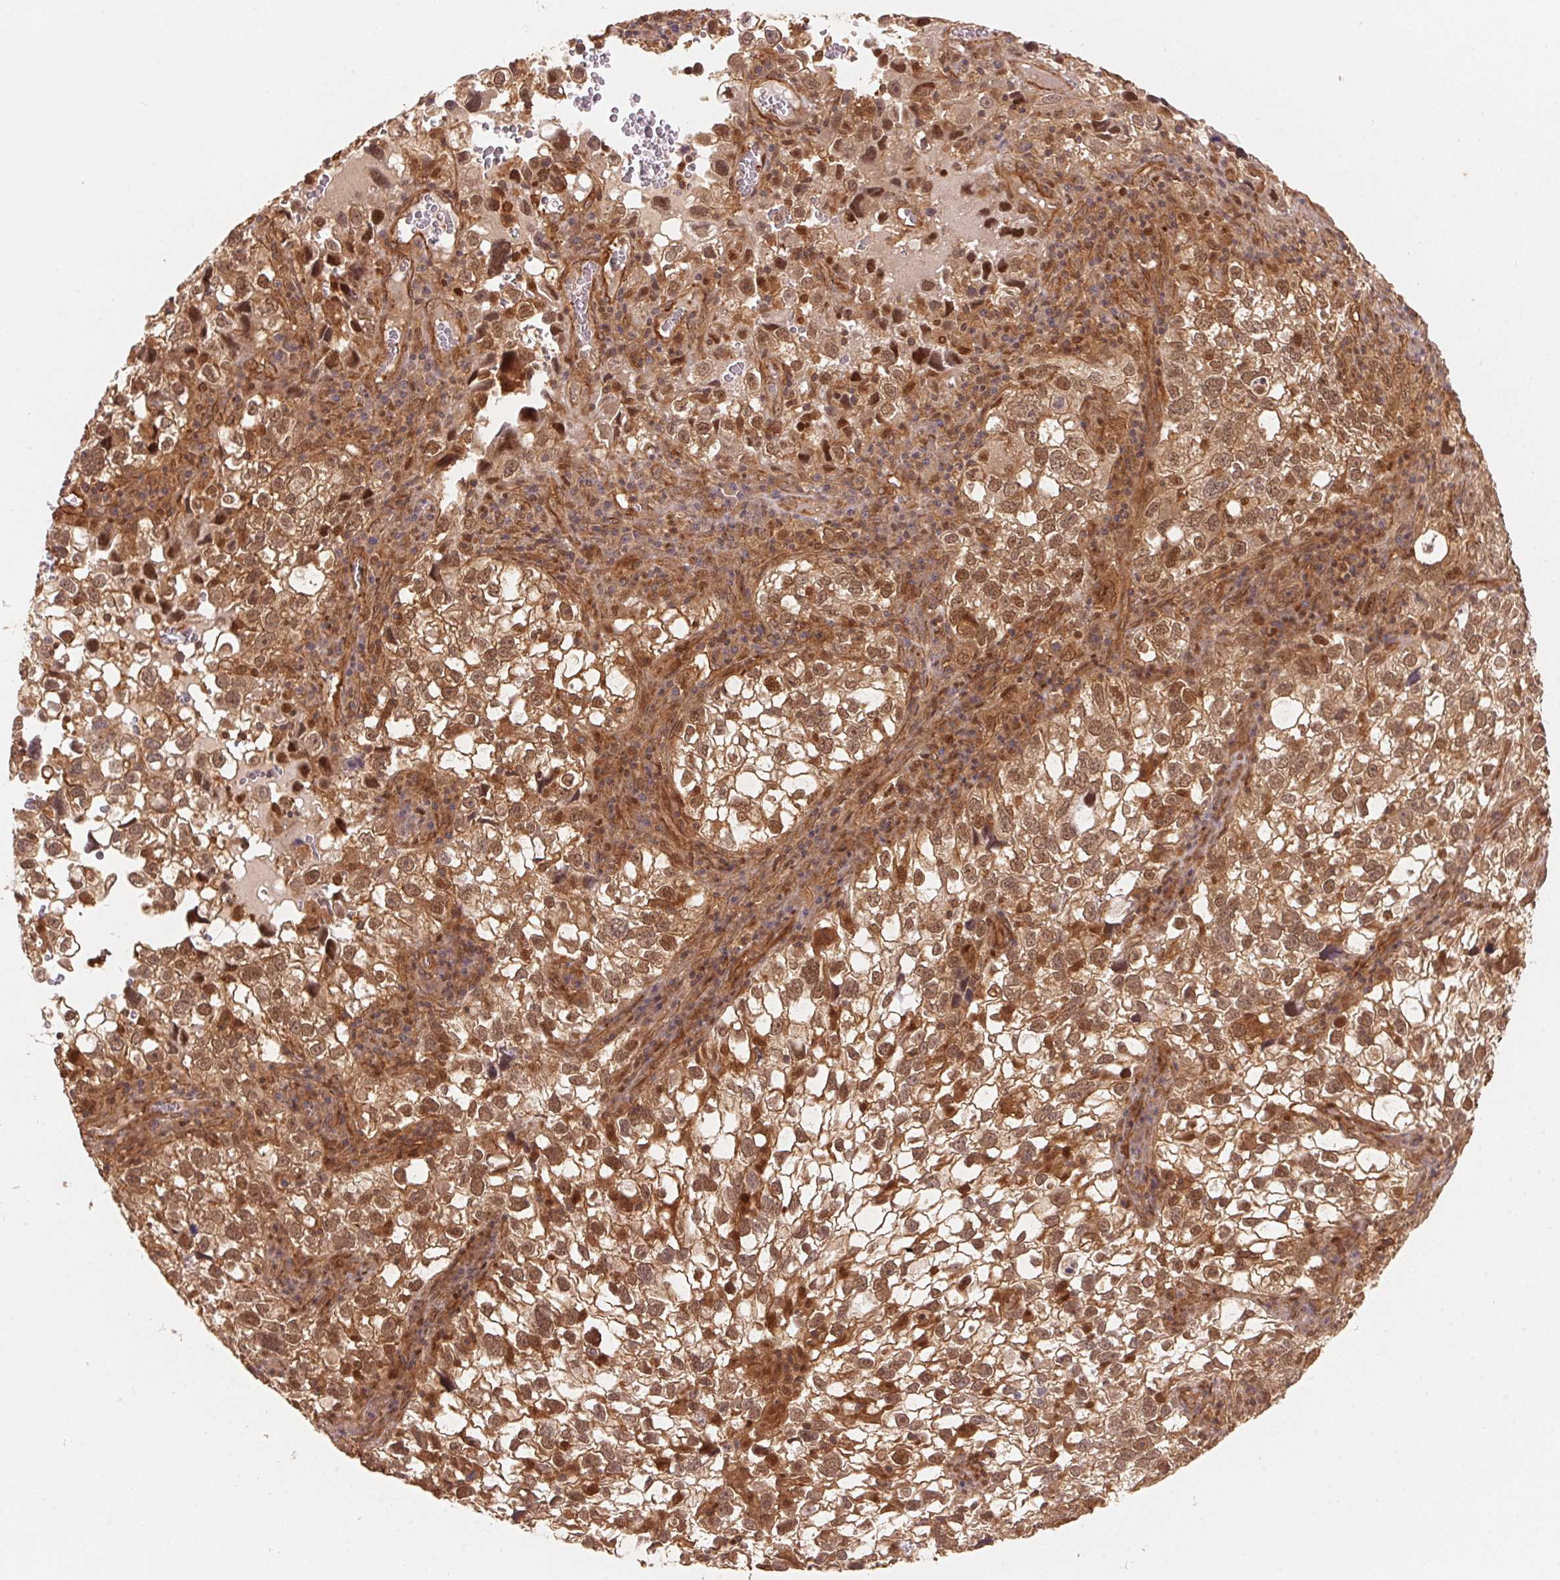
{"staining": {"intensity": "moderate", "quantity": ">75%", "location": "cytoplasmic/membranous,nuclear"}, "tissue": "cervical cancer", "cell_type": "Tumor cells", "image_type": "cancer", "snomed": [{"axis": "morphology", "description": "Squamous cell carcinoma, NOS"}, {"axis": "topography", "description": "Cervix"}], "caption": "Human cervical squamous cell carcinoma stained for a protein (brown) demonstrates moderate cytoplasmic/membranous and nuclear positive expression in about >75% of tumor cells.", "gene": "TNIP2", "patient": {"sex": "female", "age": 55}}